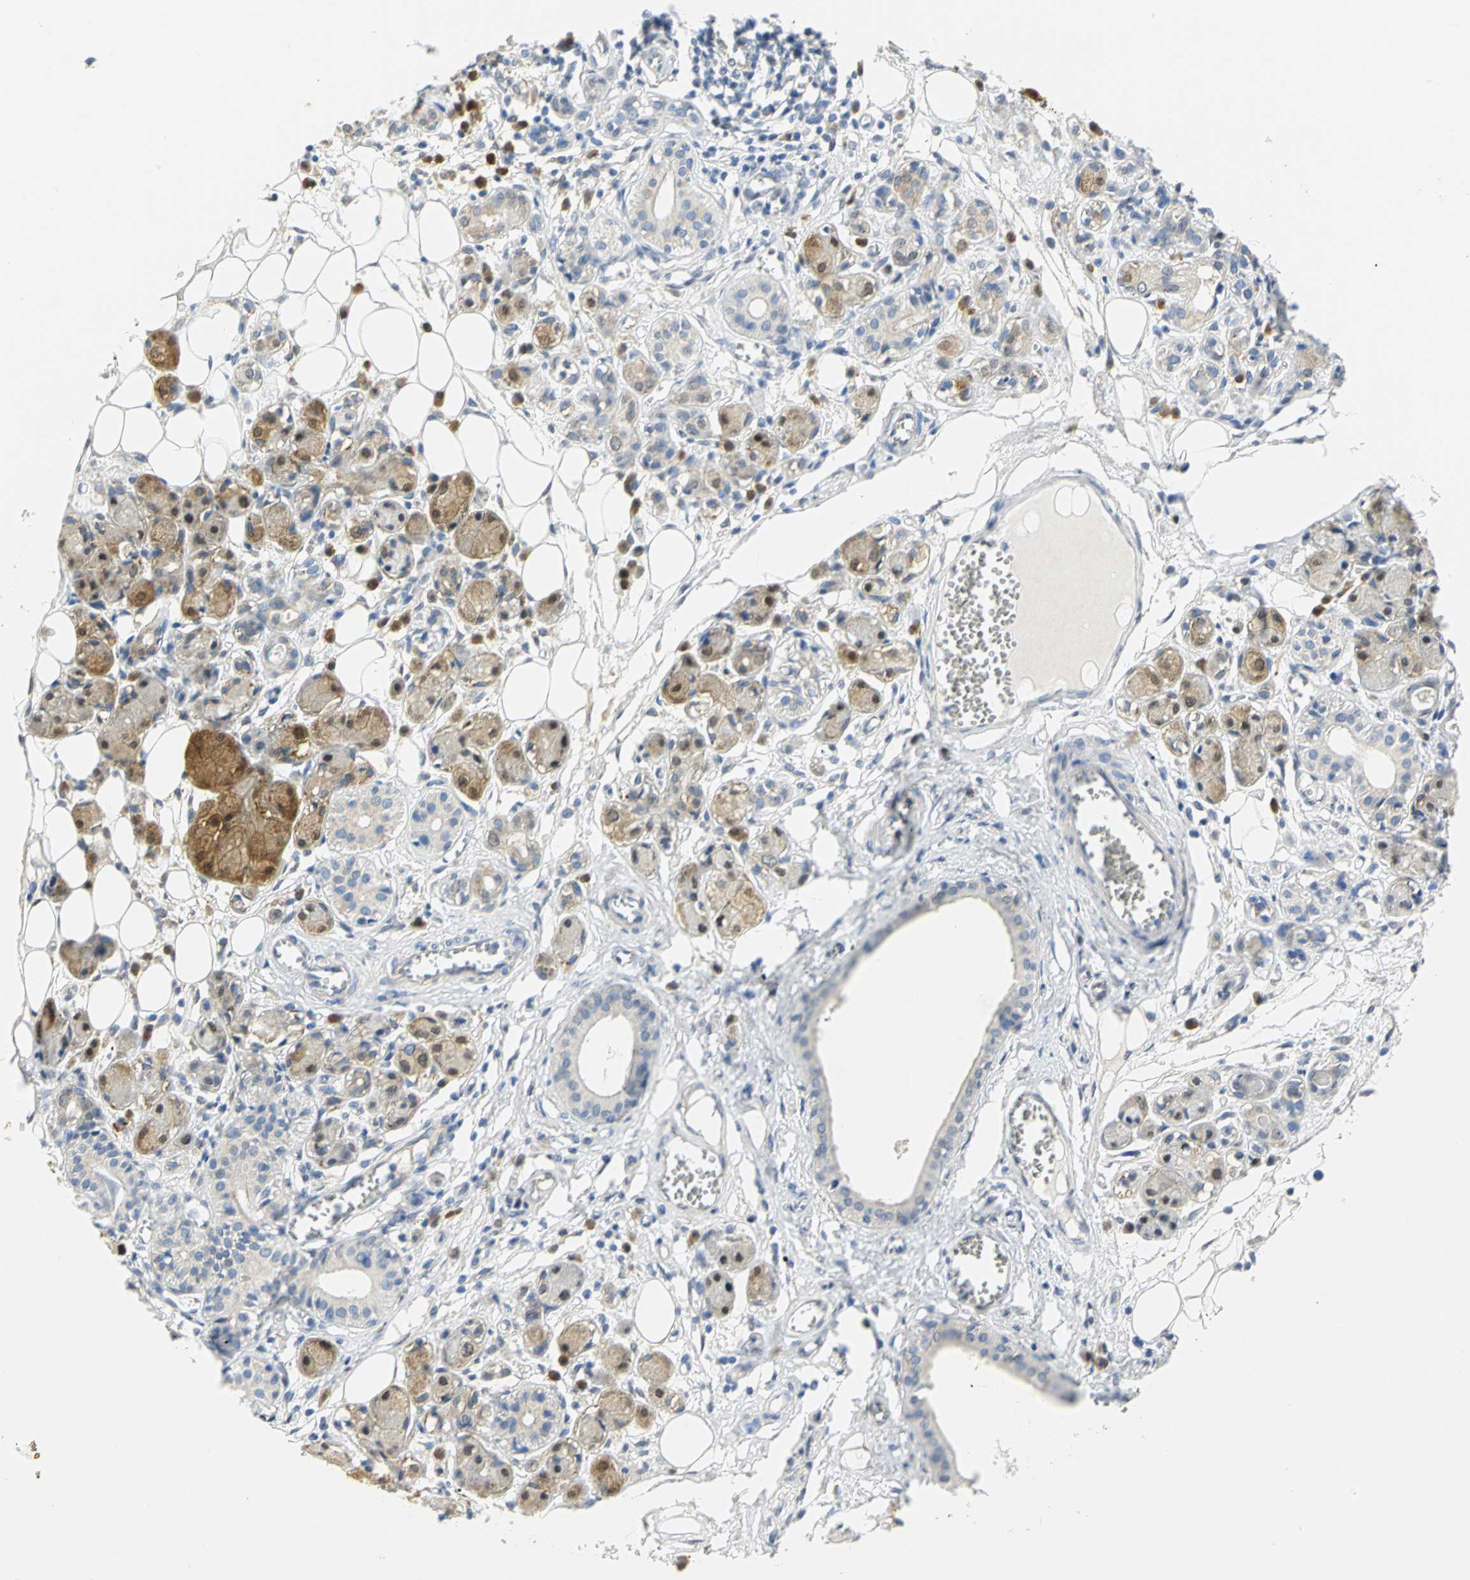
{"staining": {"intensity": "moderate", "quantity": "<25%", "location": "cytoplasmic/membranous"}, "tissue": "adipose tissue", "cell_type": "Adipocytes", "image_type": "normal", "snomed": [{"axis": "morphology", "description": "Normal tissue, NOS"}, {"axis": "morphology", "description": "Inflammation, NOS"}, {"axis": "topography", "description": "Vascular tissue"}, {"axis": "topography", "description": "Salivary gland"}], "caption": "Moderate cytoplasmic/membranous expression for a protein is seen in about <25% of adipocytes of normal adipose tissue using immunohistochemistry.", "gene": "PGM3", "patient": {"sex": "female", "age": 75}}